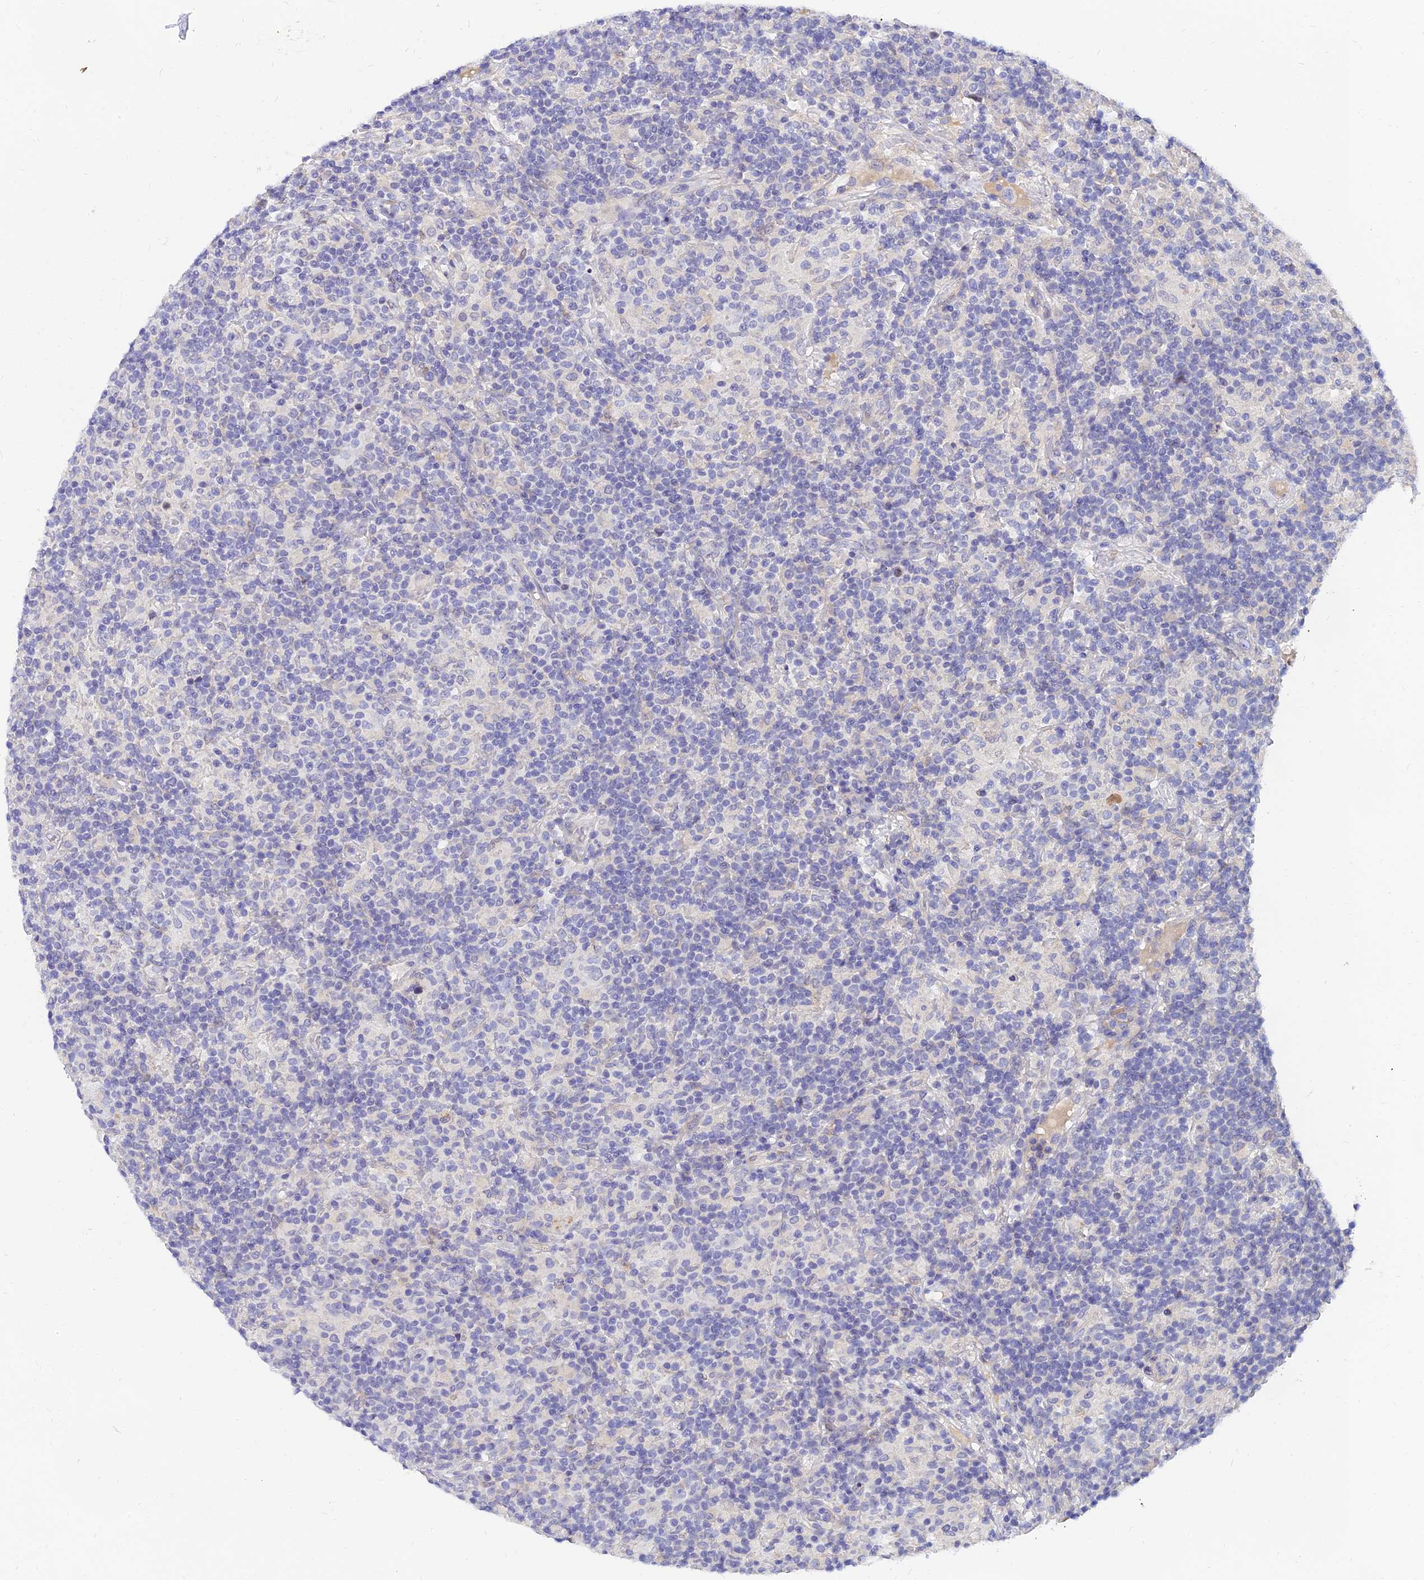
{"staining": {"intensity": "negative", "quantity": "none", "location": "none"}, "tissue": "lymphoma", "cell_type": "Tumor cells", "image_type": "cancer", "snomed": [{"axis": "morphology", "description": "Hodgkin's disease, NOS"}, {"axis": "topography", "description": "Lymph node"}], "caption": "There is no significant expression in tumor cells of lymphoma. (IHC, brightfield microscopy, high magnification).", "gene": "ANKS4B", "patient": {"sex": "male", "age": 70}}